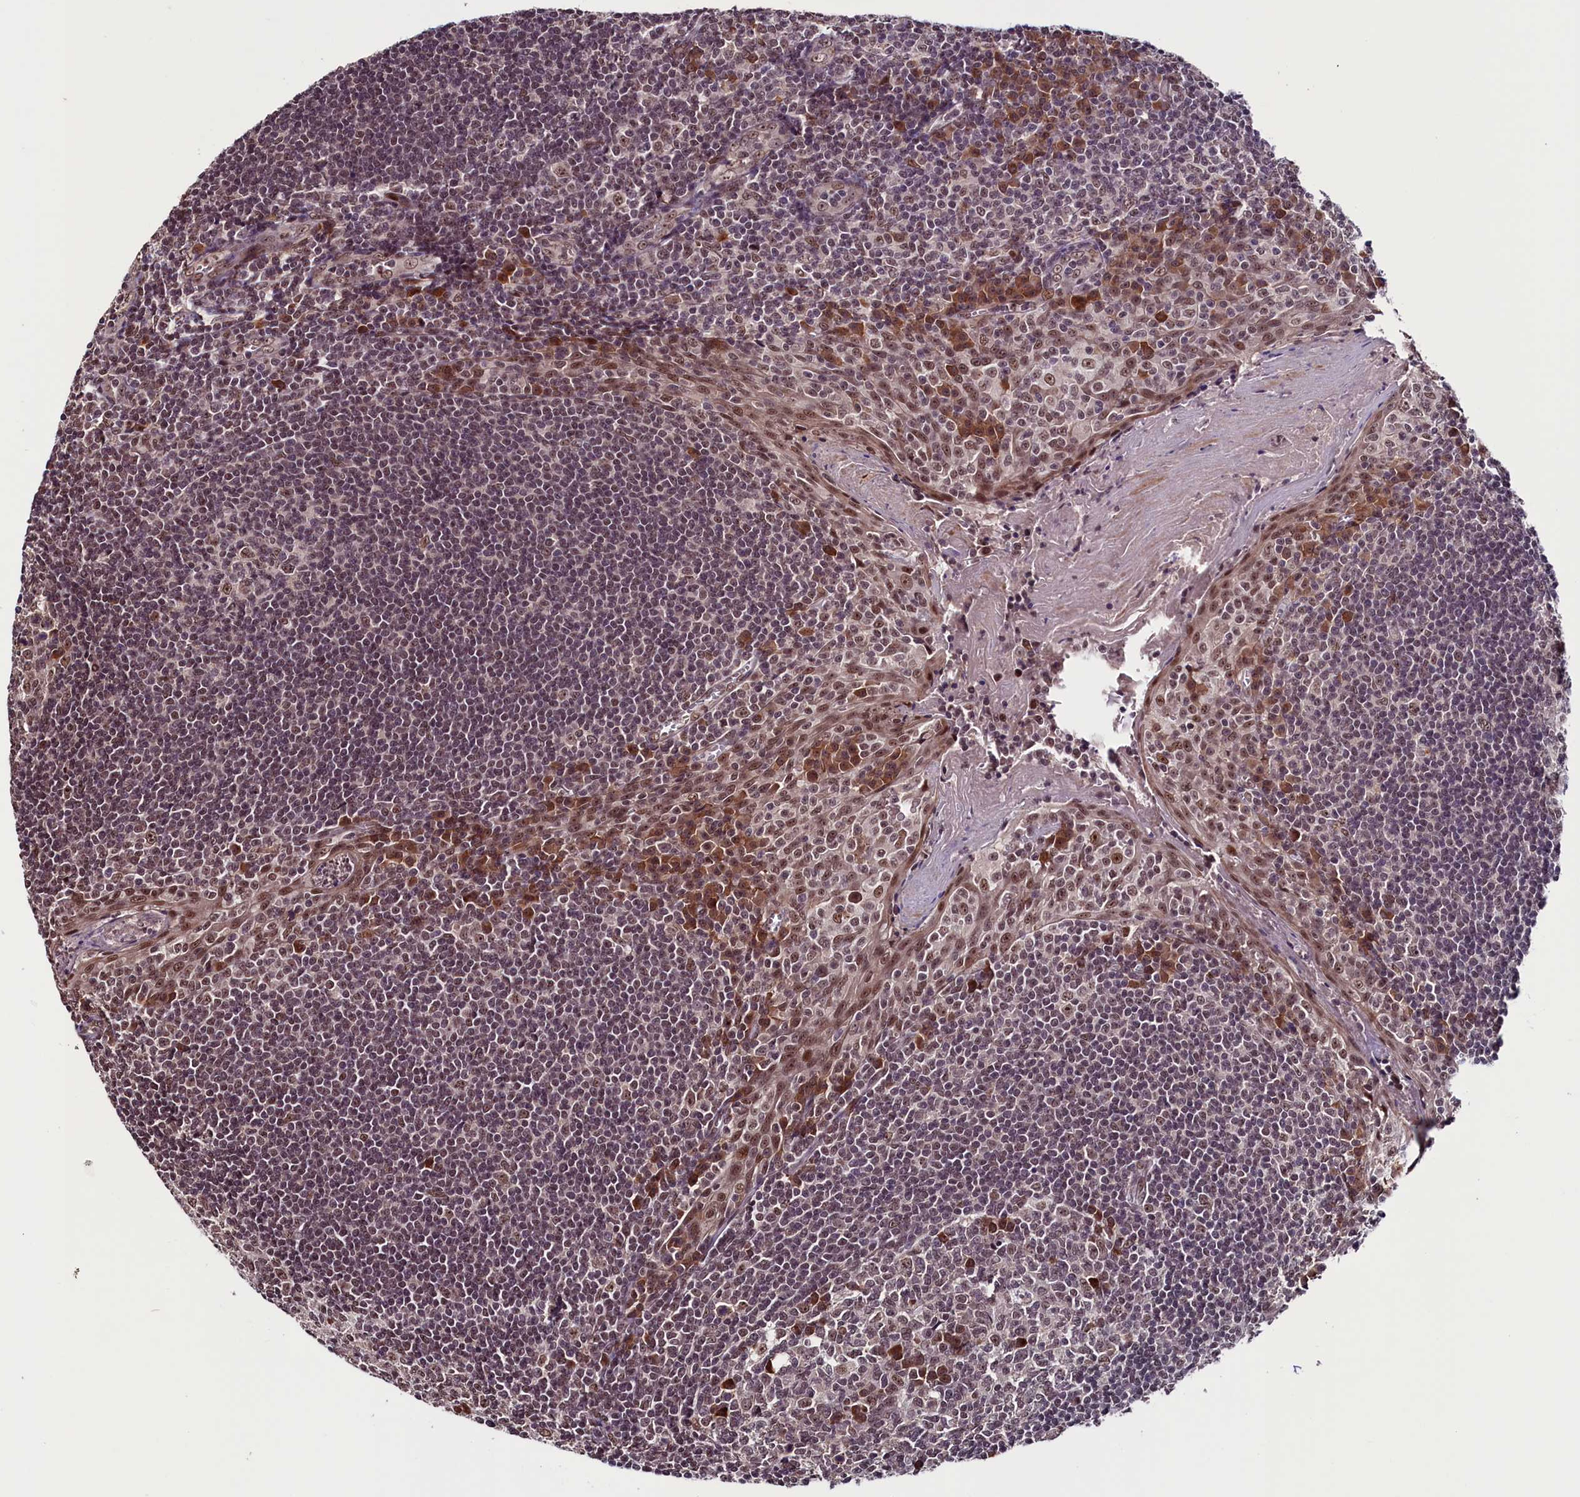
{"staining": {"intensity": "moderate", "quantity": "25%-75%", "location": "nuclear"}, "tissue": "tonsil", "cell_type": "Germinal center cells", "image_type": "normal", "snomed": [{"axis": "morphology", "description": "Normal tissue, NOS"}, {"axis": "topography", "description": "Tonsil"}], "caption": "Protein staining of benign tonsil reveals moderate nuclear positivity in approximately 25%-75% of germinal center cells.", "gene": "RNMT", "patient": {"sex": "male", "age": 27}}